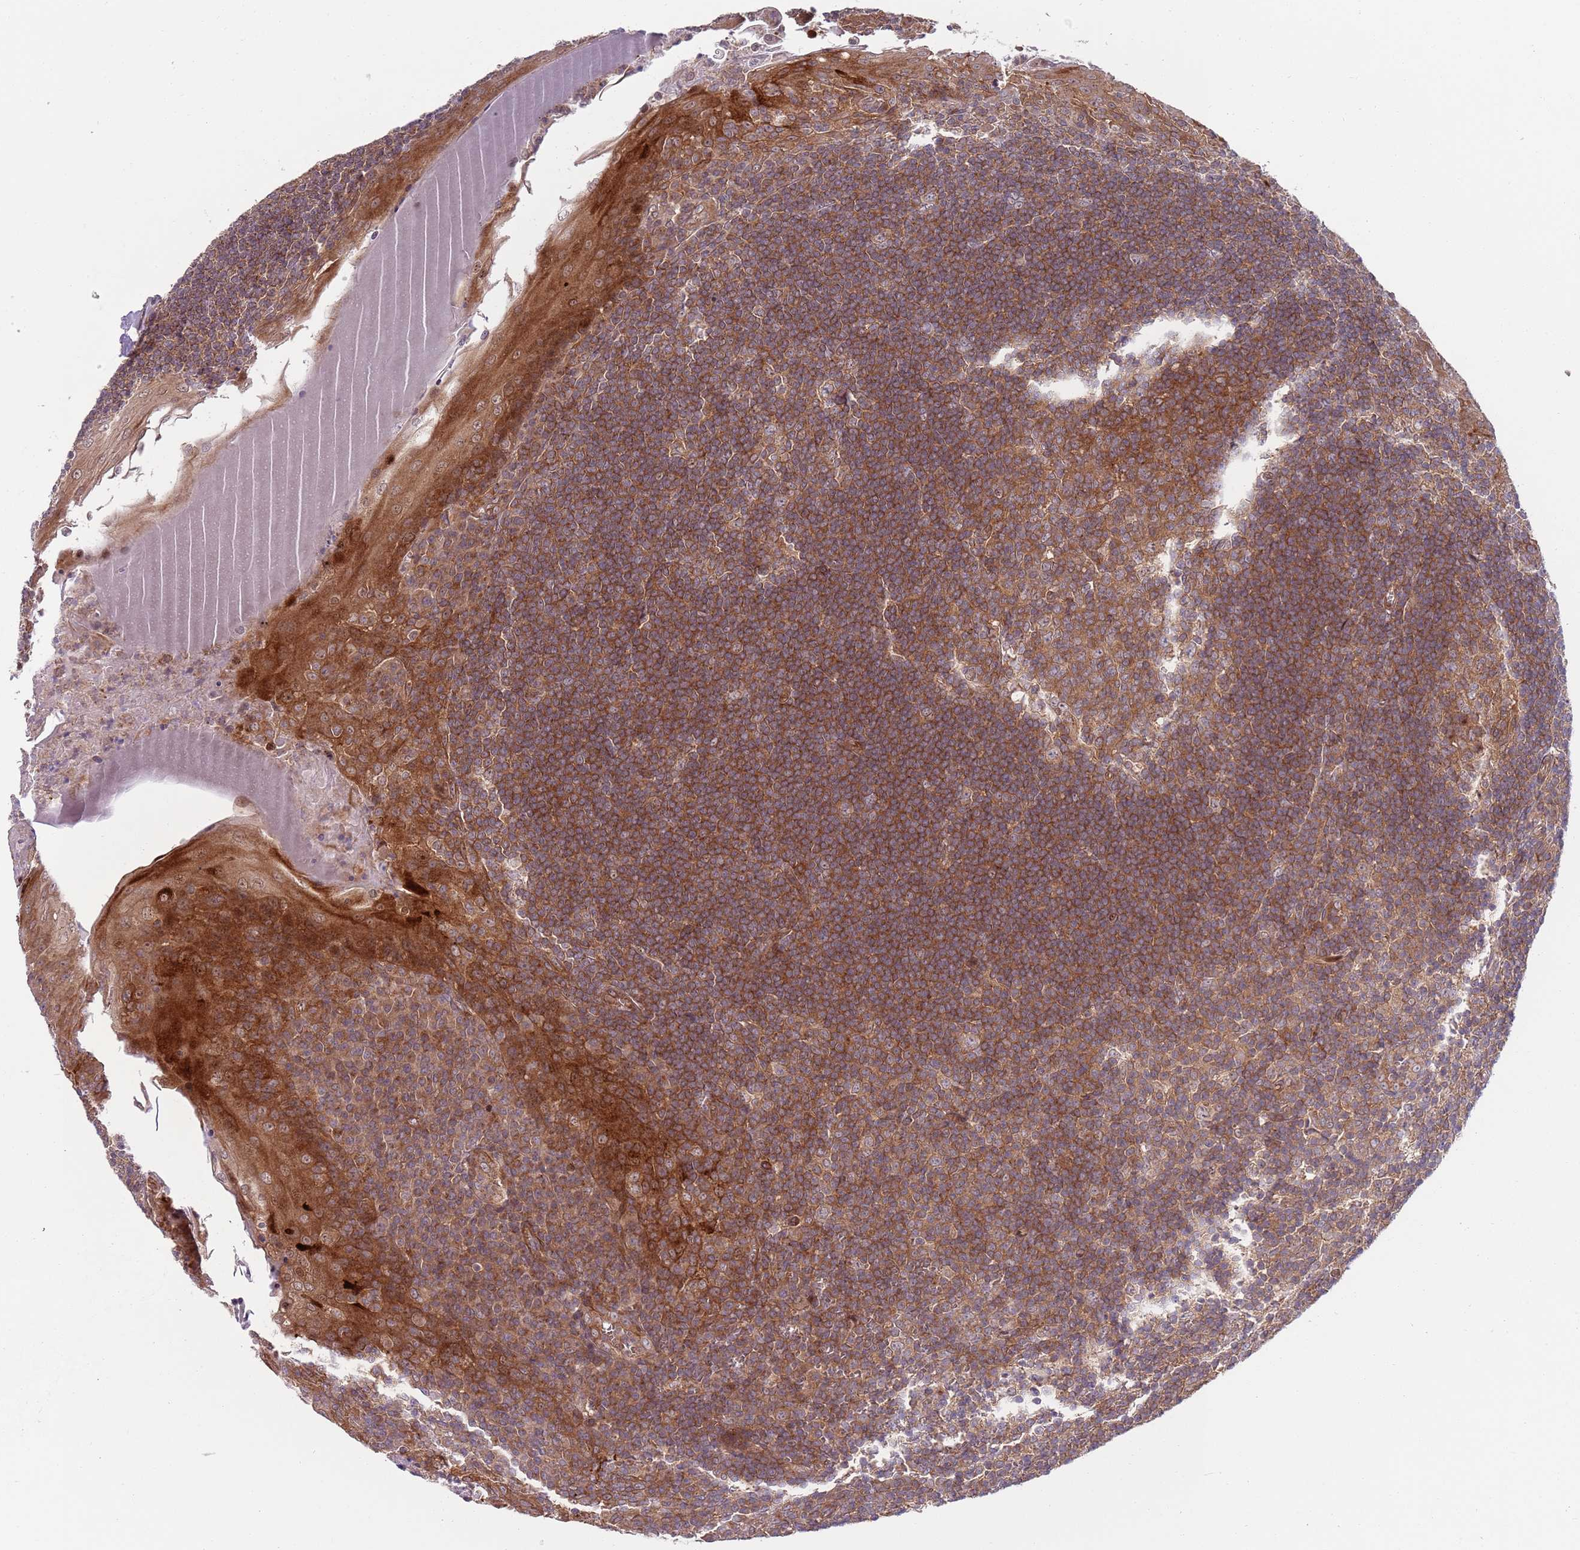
{"staining": {"intensity": "moderate", "quantity": ">75%", "location": "cytoplasmic/membranous"}, "tissue": "tonsil", "cell_type": "Germinal center cells", "image_type": "normal", "snomed": [{"axis": "morphology", "description": "Normal tissue, NOS"}, {"axis": "topography", "description": "Tonsil"}], "caption": "Benign tonsil shows moderate cytoplasmic/membranous expression in about >75% of germinal center cells, visualized by immunohistochemistry.", "gene": "GGA1", "patient": {"sex": "male", "age": 27}}